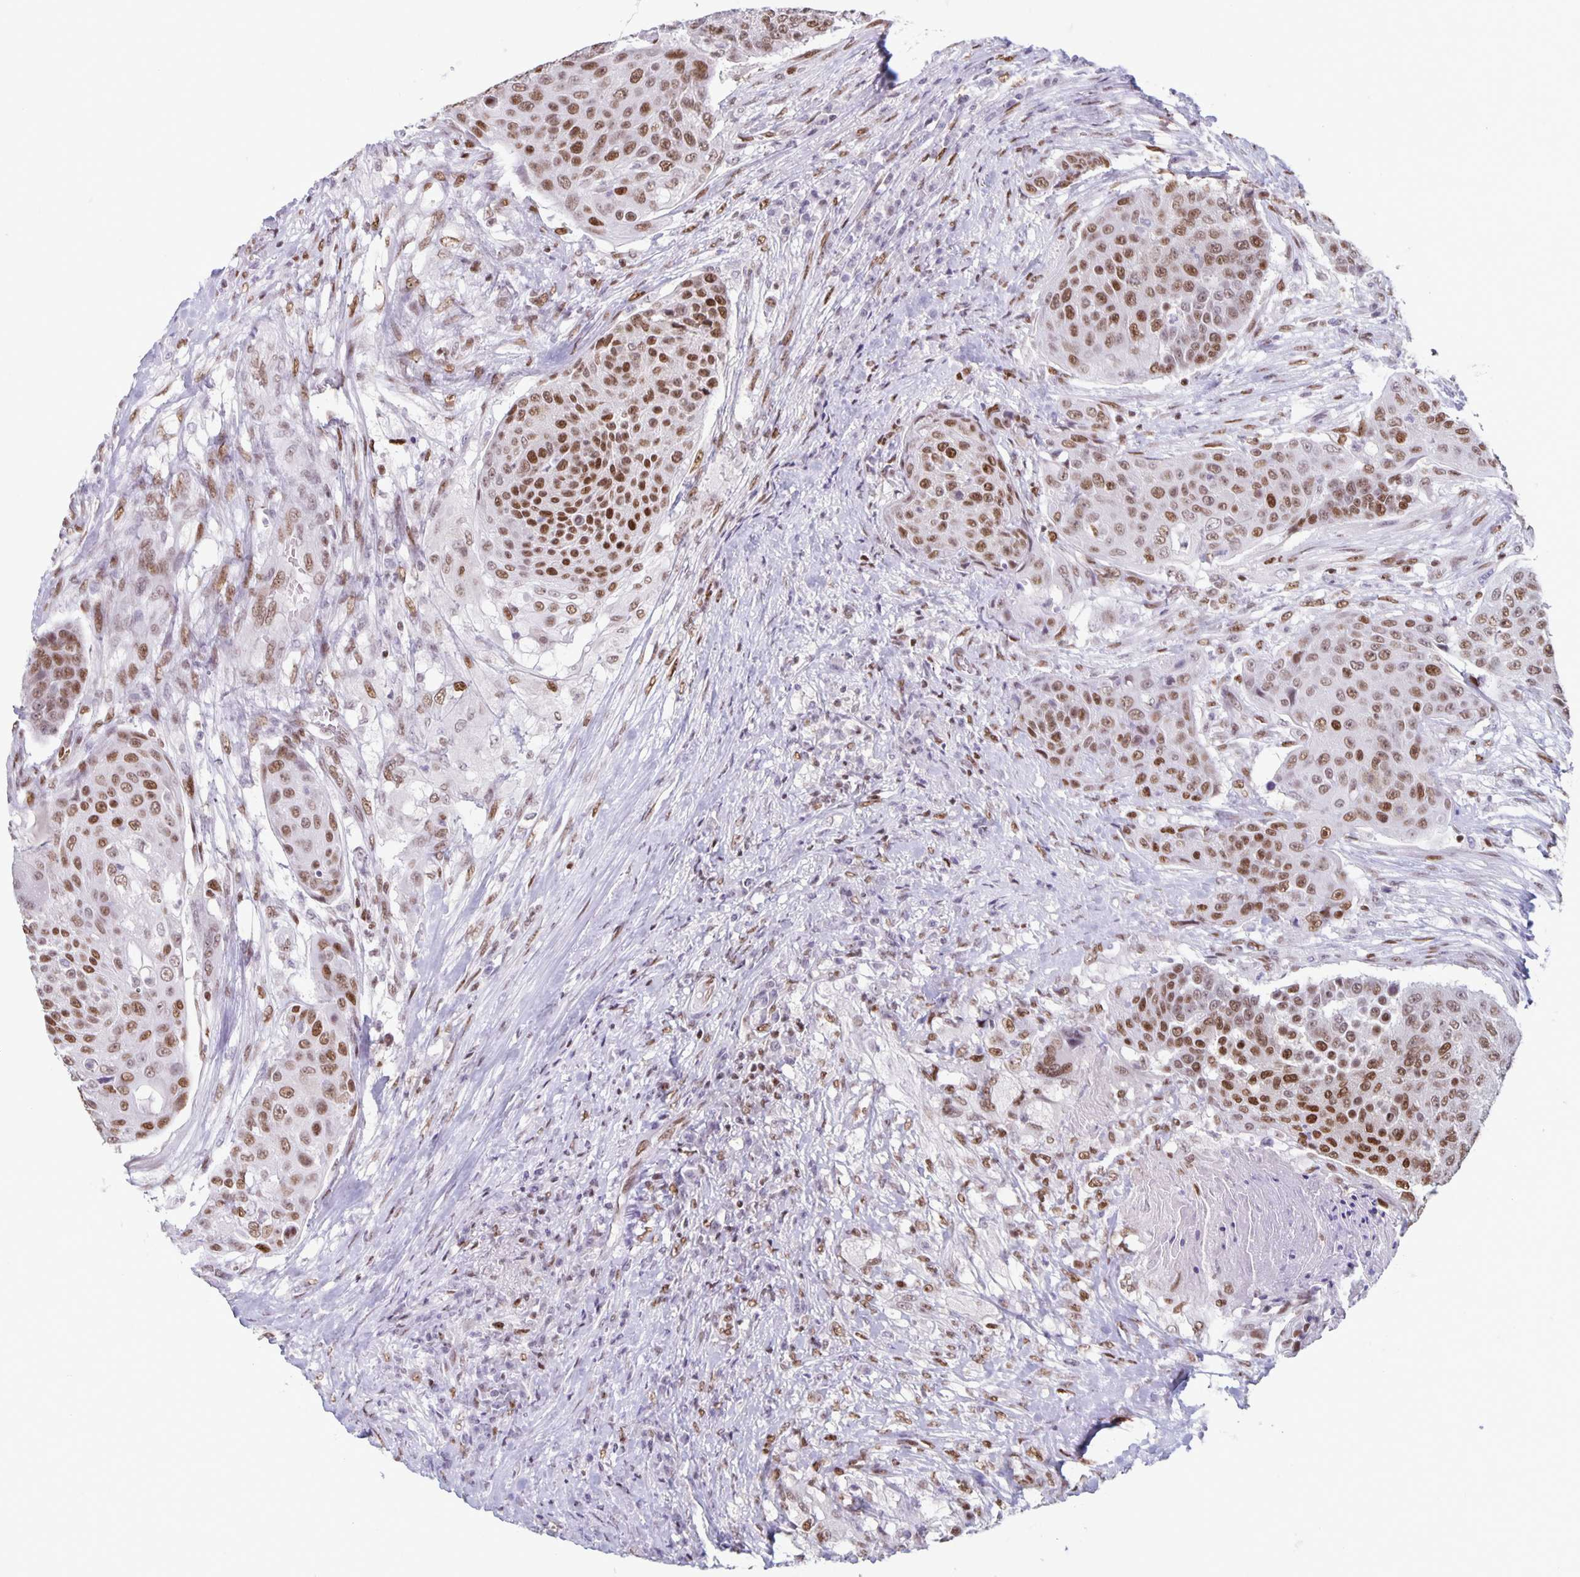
{"staining": {"intensity": "moderate", "quantity": ">75%", "location": "nuclear"}, "tissue": "urothelial cancer", "cell_type": "Tumor cells", "image_type": "cancer", "snomed": [{"axis": "morphology", "description": "Urothelial carcinoma, High grade"}, {"axis": "topography", "description": "Urinary bladder"}], "caption": "Immunohistochemical staining of urothelial cancer reveals medium levels of moderate nuclear staining in approximately >75% of tumor cells.", "gene": "JUND", "patient": {"sex": "female", "age": 63}}